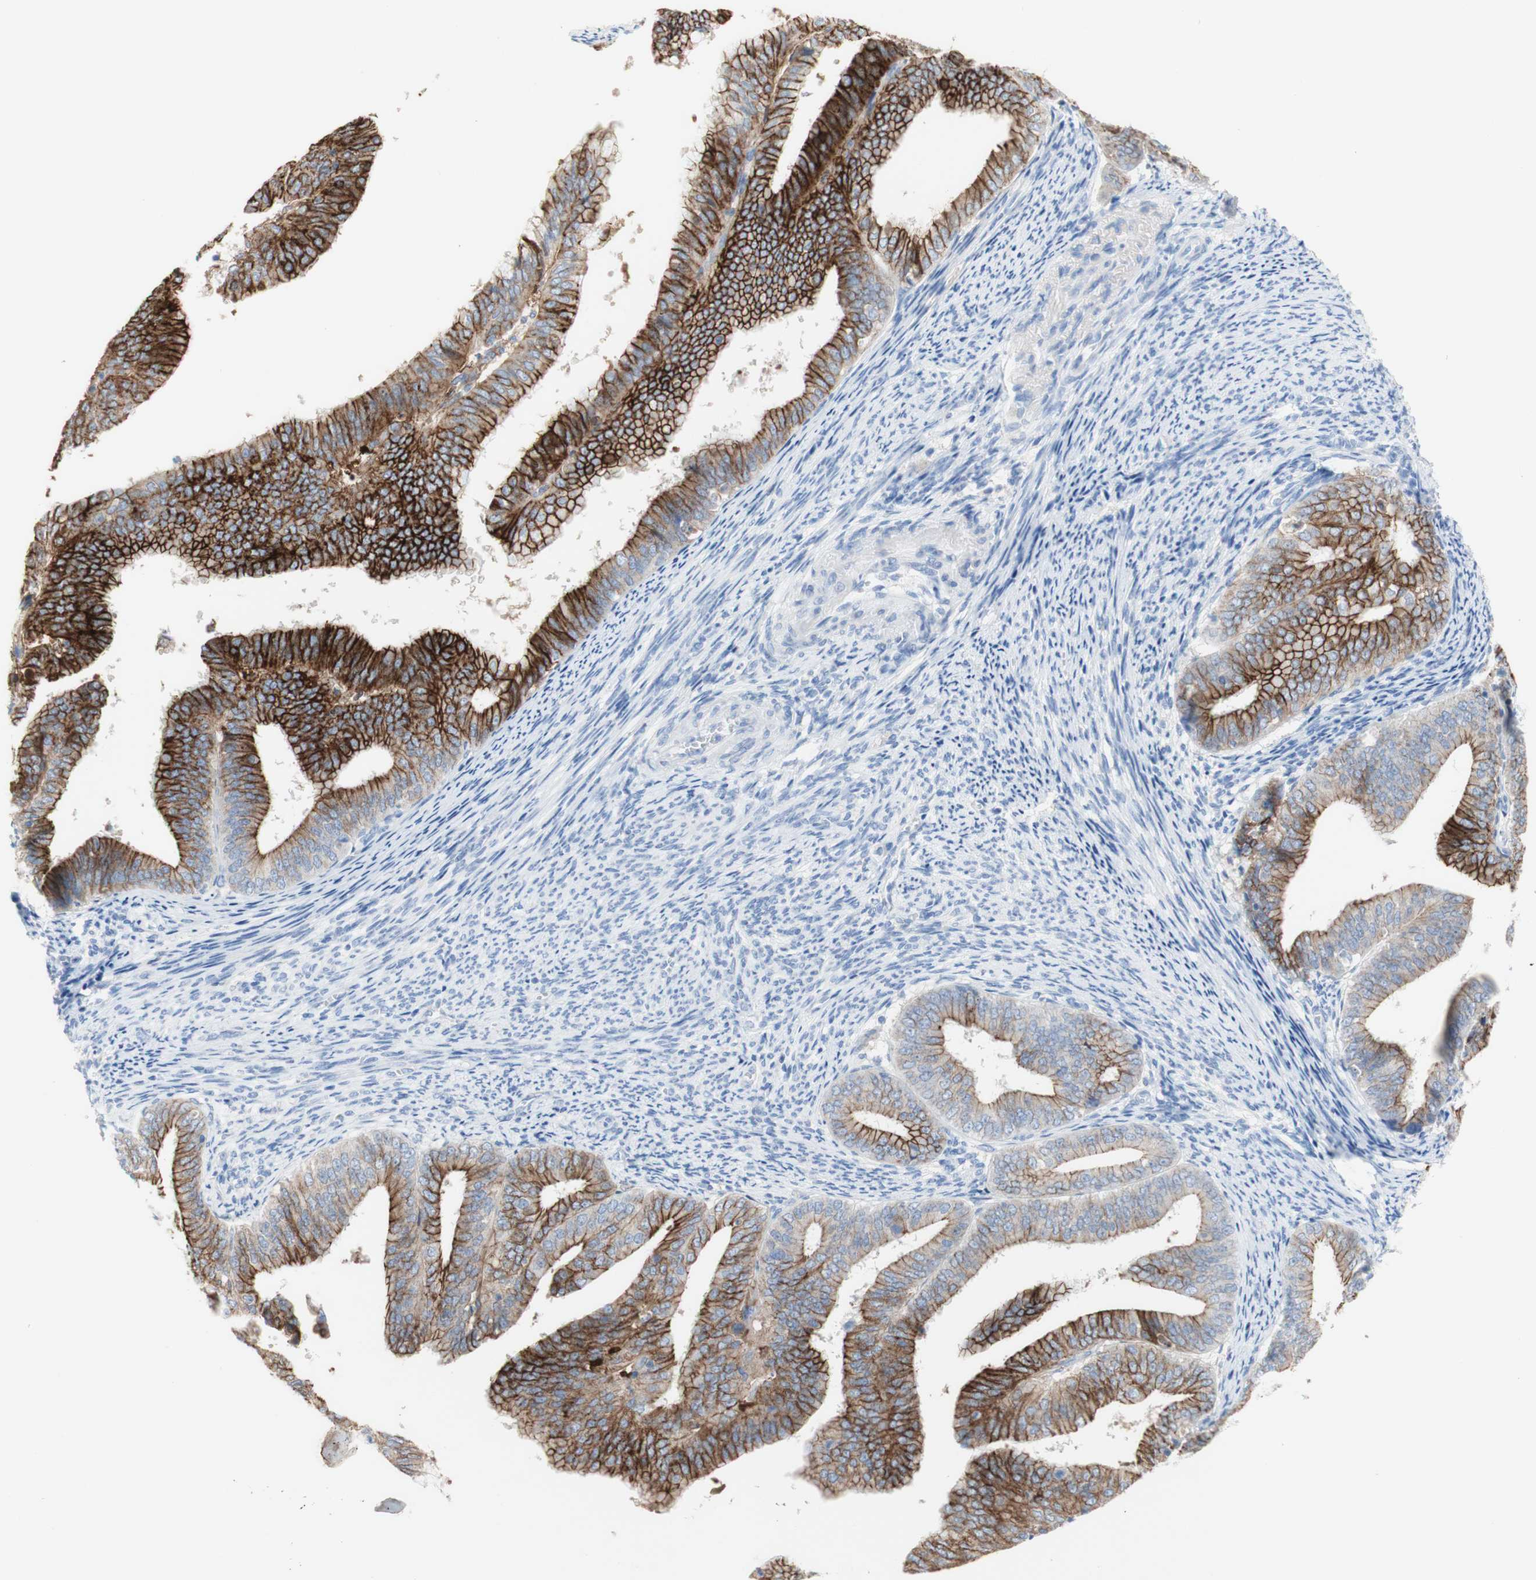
{"staining": {"intensity": "strong", "quantity": "25%-75%", "location": "cytoplasmic/membranous"}, "tissue": "endometrial cancer", "cell_type": "Tumor cells", "image_type": "cancer", "snomed": [{"axis": "morphology", "description": "Adenocarcinoma, NOS"}, {"axis": "topography", "description": "Endometrium"}], "caption": "Immunohistochemical staining of adenocarcinoma (endometrial) displays strong cytoplasmic/membranous protein expression in approximately 25%-75% of tumor cells. (Brightfield microscopy of DAB IHC at high magnification).", "gene": "DSC2", "patient": {"sex": "female", "age": 63}}